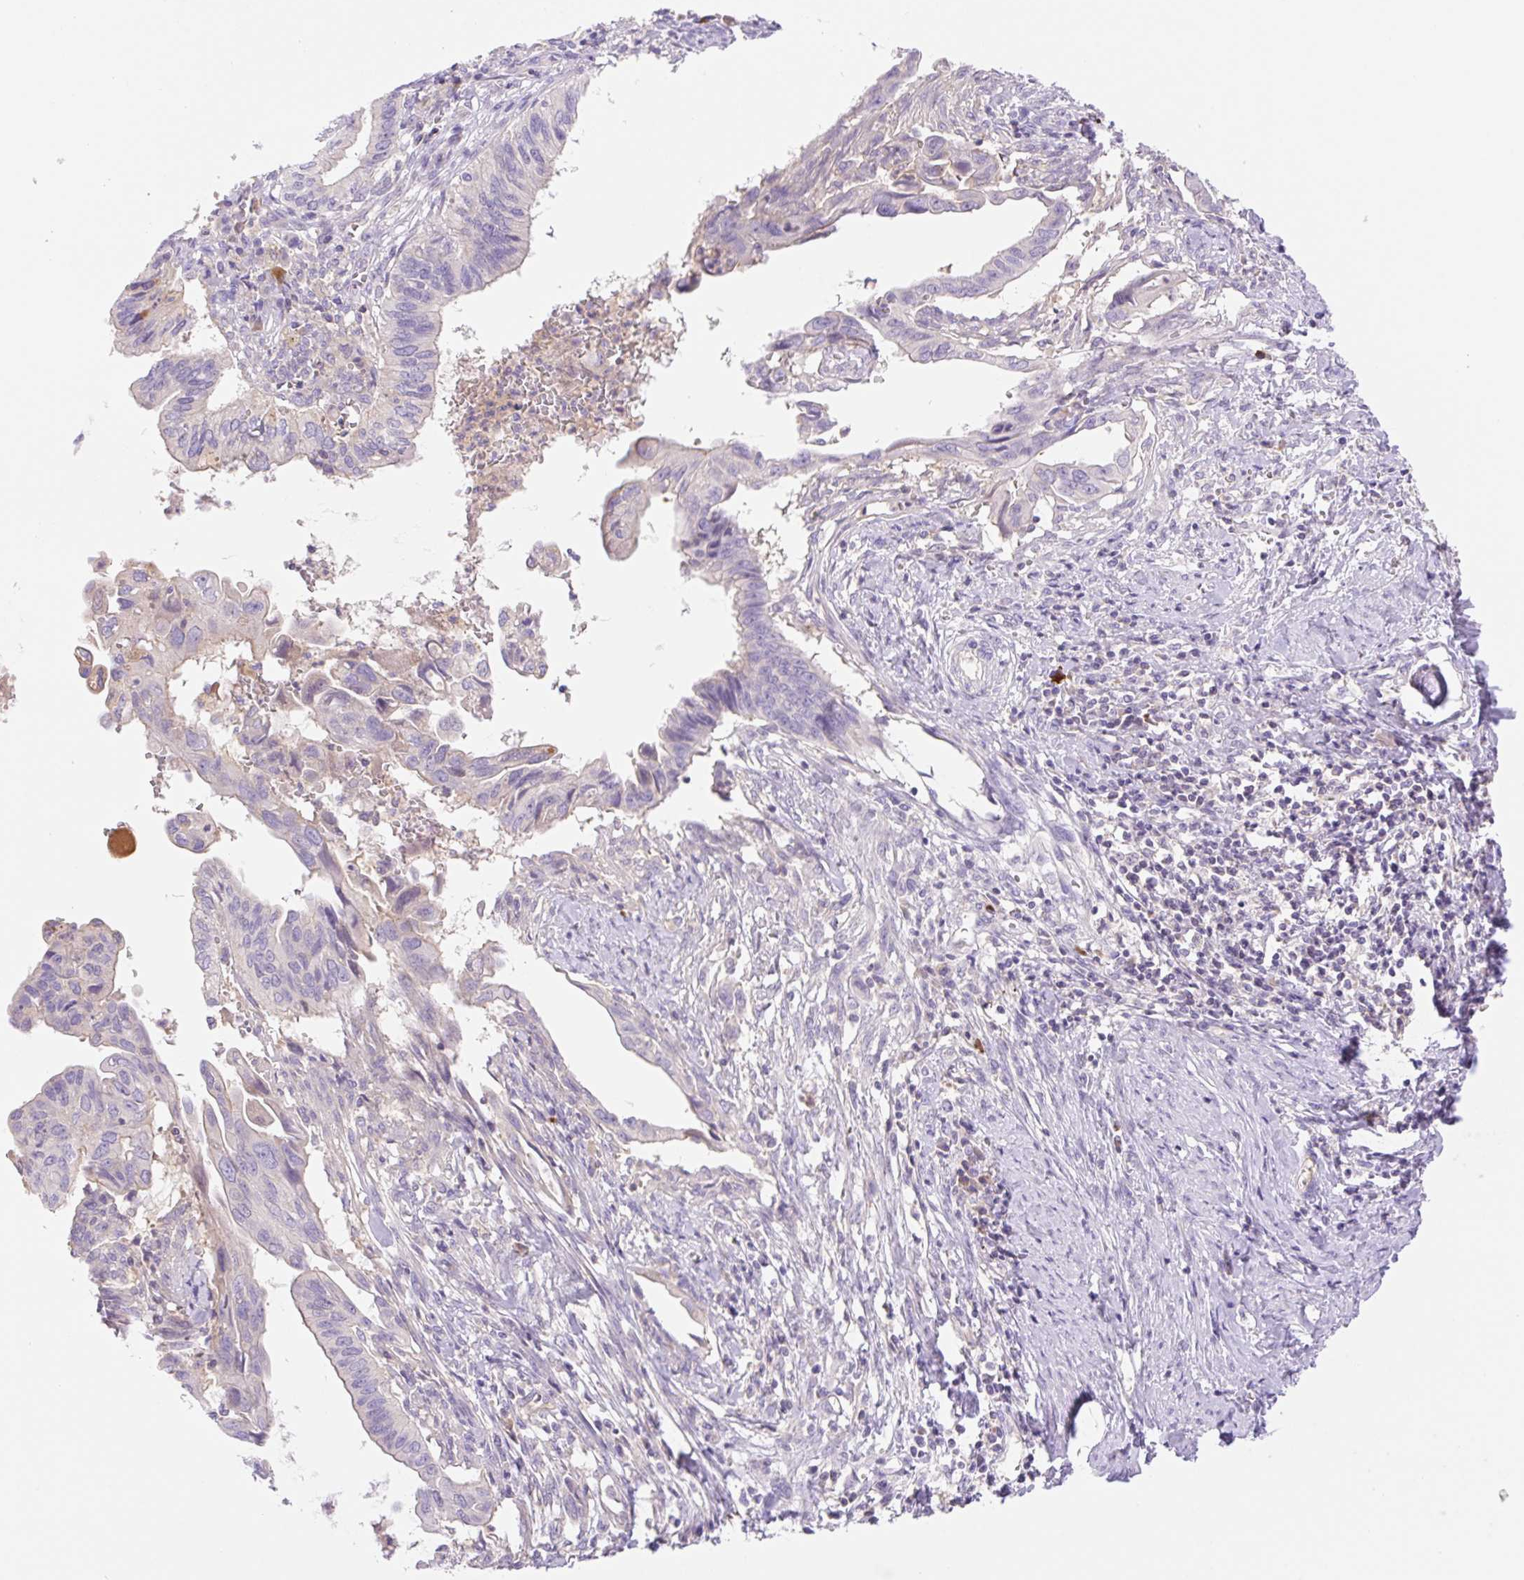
{"staining": {"intensity": "negative", "quantity": "none", "location": "none"}, "tissue": "cervical cancer", "cell_type": "Tumor cells", "image_type": "cancer", "snomed": [{"axis": "morphology", "description": "Adenocarcinoma, NOS"}, {"axis": "topography", "description": "Cervix"}], "caption": "IHC micrograph of neoplastic tissue: cervical cancer (adenocarcinoma) stained with DAB (3,3'-diaminobenzidine) reveals no significant protein expression in tumor cells.", "gene": "DENND5A", "patient": {"sex": "female", "age": 42}}